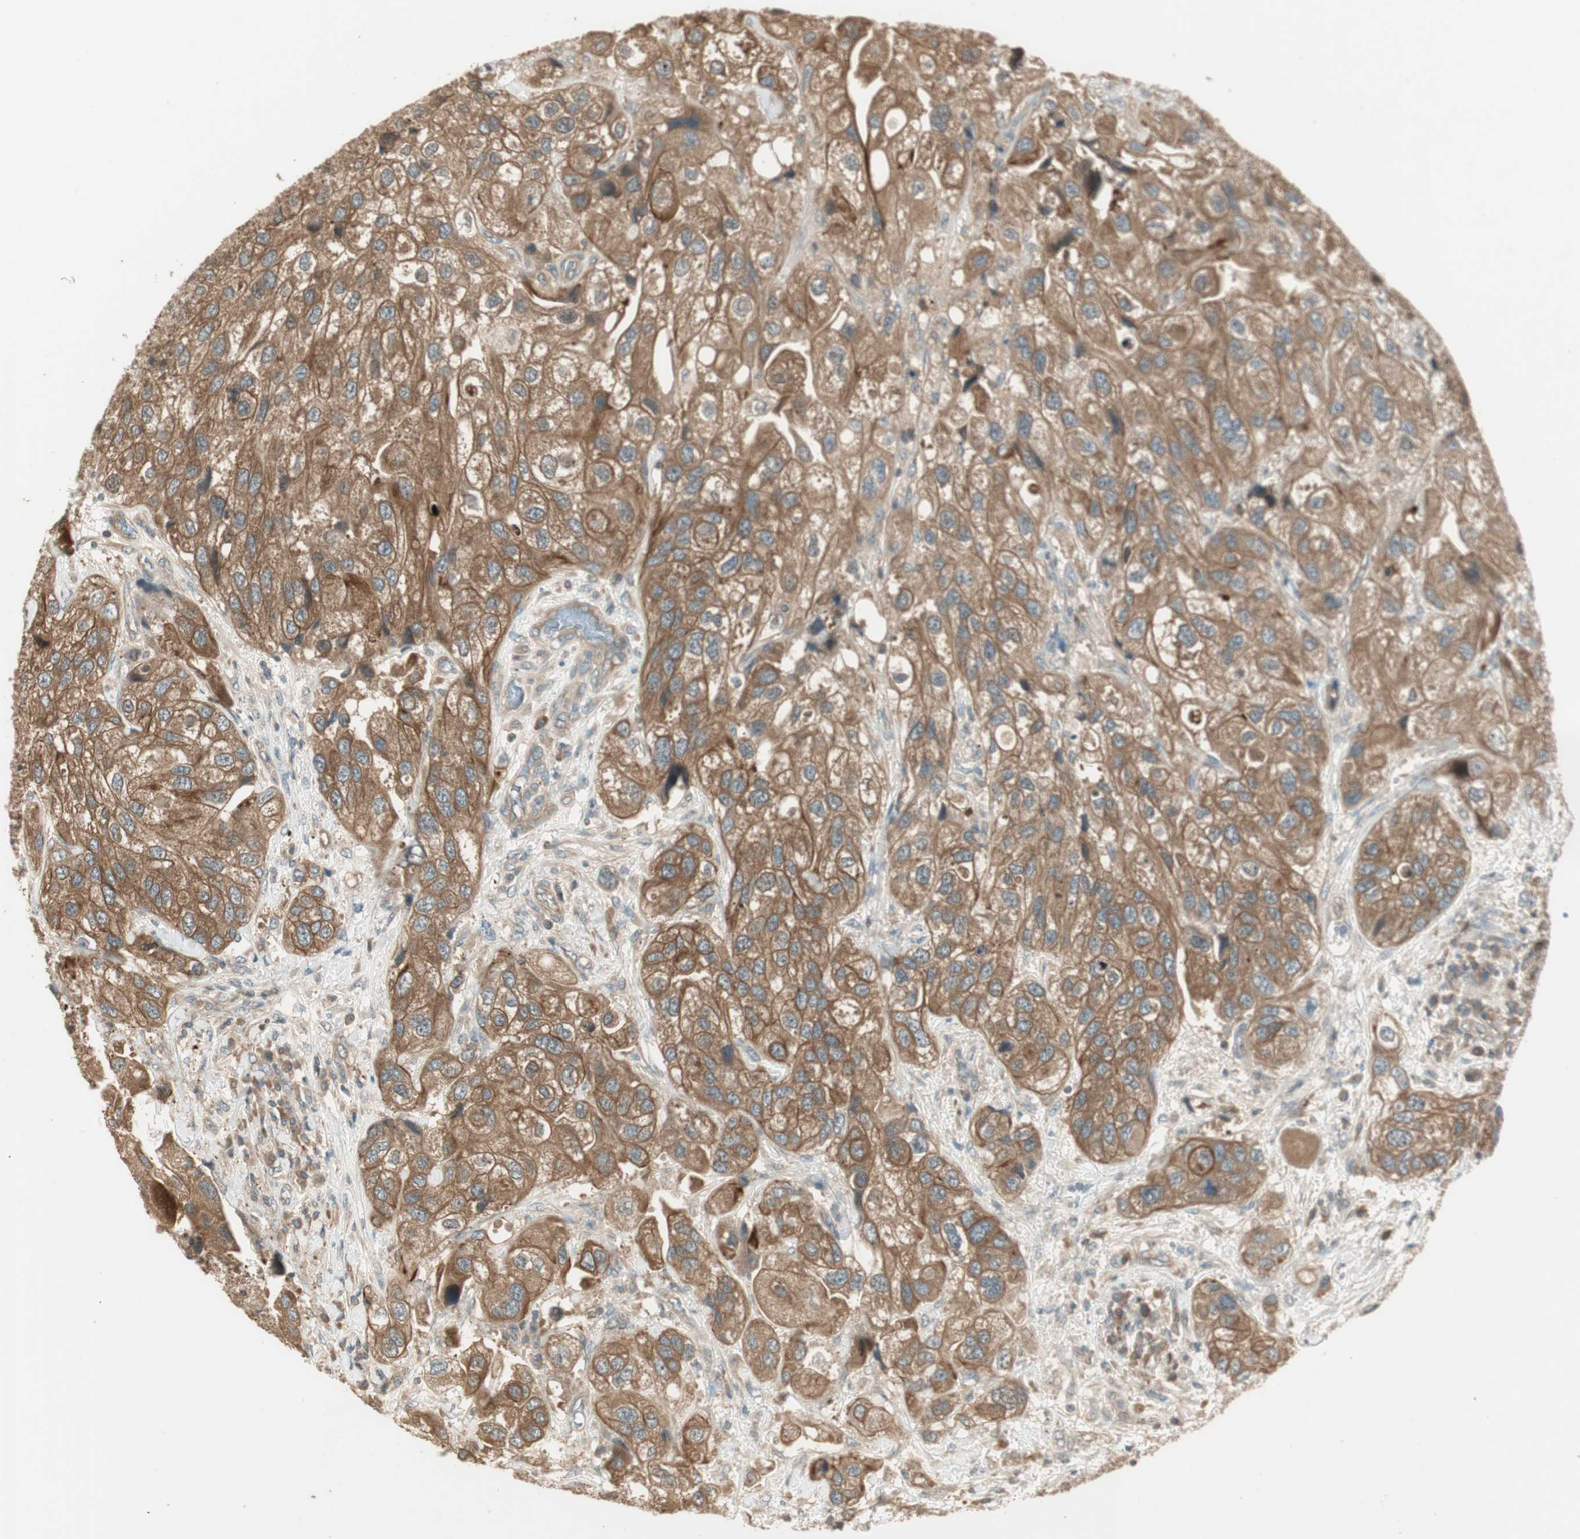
{"staining": {"intensity": "moderate", "quantity": ">75%", "location": "cytoplasmic/membranous"}, "tissue": "urothelial cancer", "cell_type": "Tumor cells", "image_type": "cancer", "snomed": [{"axis": "morphology", "description": "Urothelial carcinoma, High grade"}, {"axis": "topography", "description": "Urinary bladder"}], "caption": "Human urothelial cancer stained with a protein marker reveals moderate staining in tumor cells.", "gene": "PFDN5", "patient": {"sex": "female", "age": 64}}